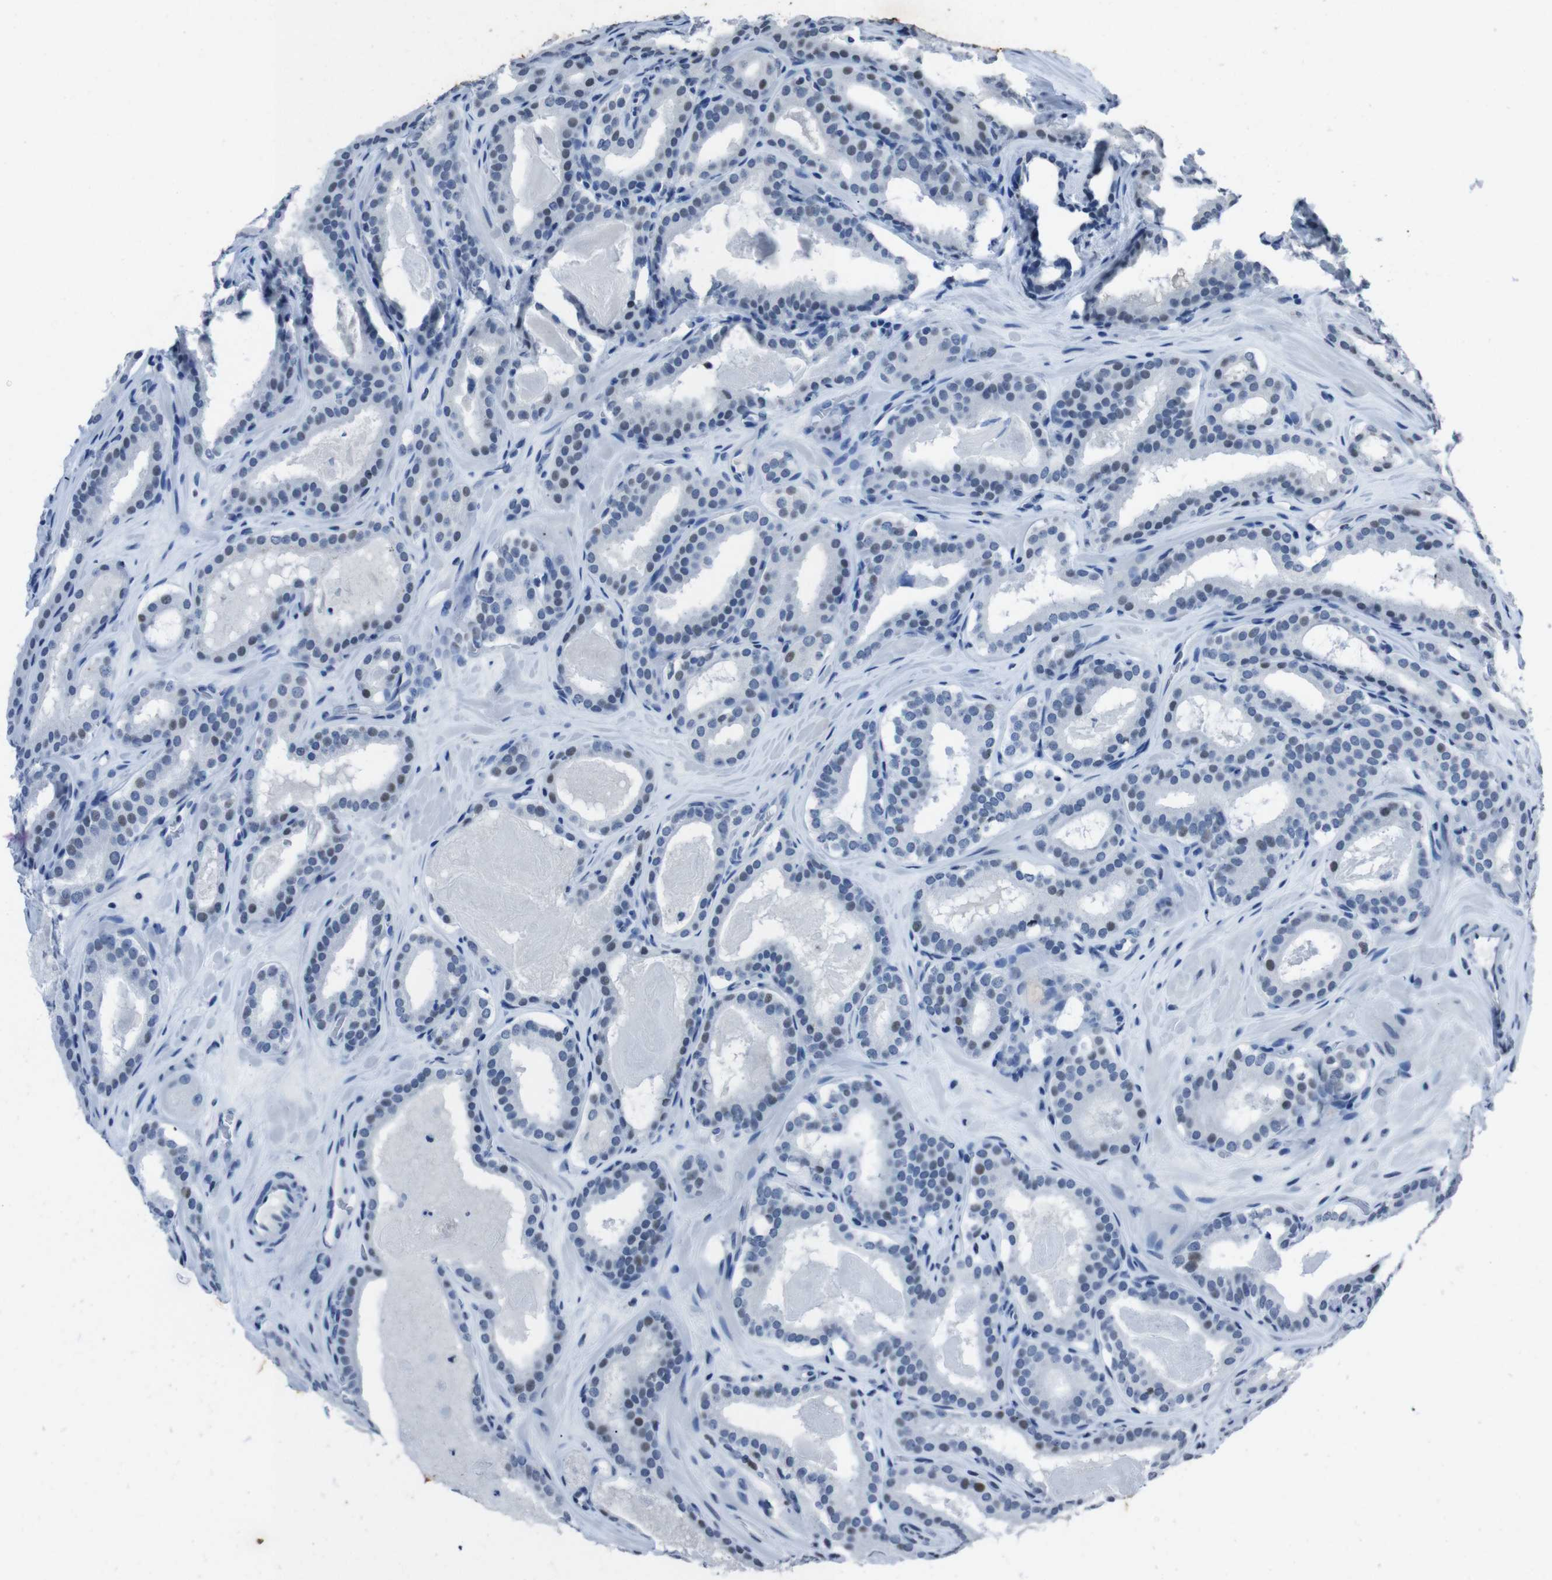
{"staining": {"intensity": "weak", "quantity": "<25%", "location": "nuclear"}, "tissue": "prostate cancer", "cell_type": "Tumor cells", "image_type": "cancer", "snomed": [{"axis": "morphology", "description": "Adenocarcinoma, High grade"}, {"axis": "topography", "description": "Prostate"}], "caption": "There is no significant staining in tumor cells of prostate cancer.", "gene": "PIP4P2", "patient": {"sex": "male", "age": 60}}